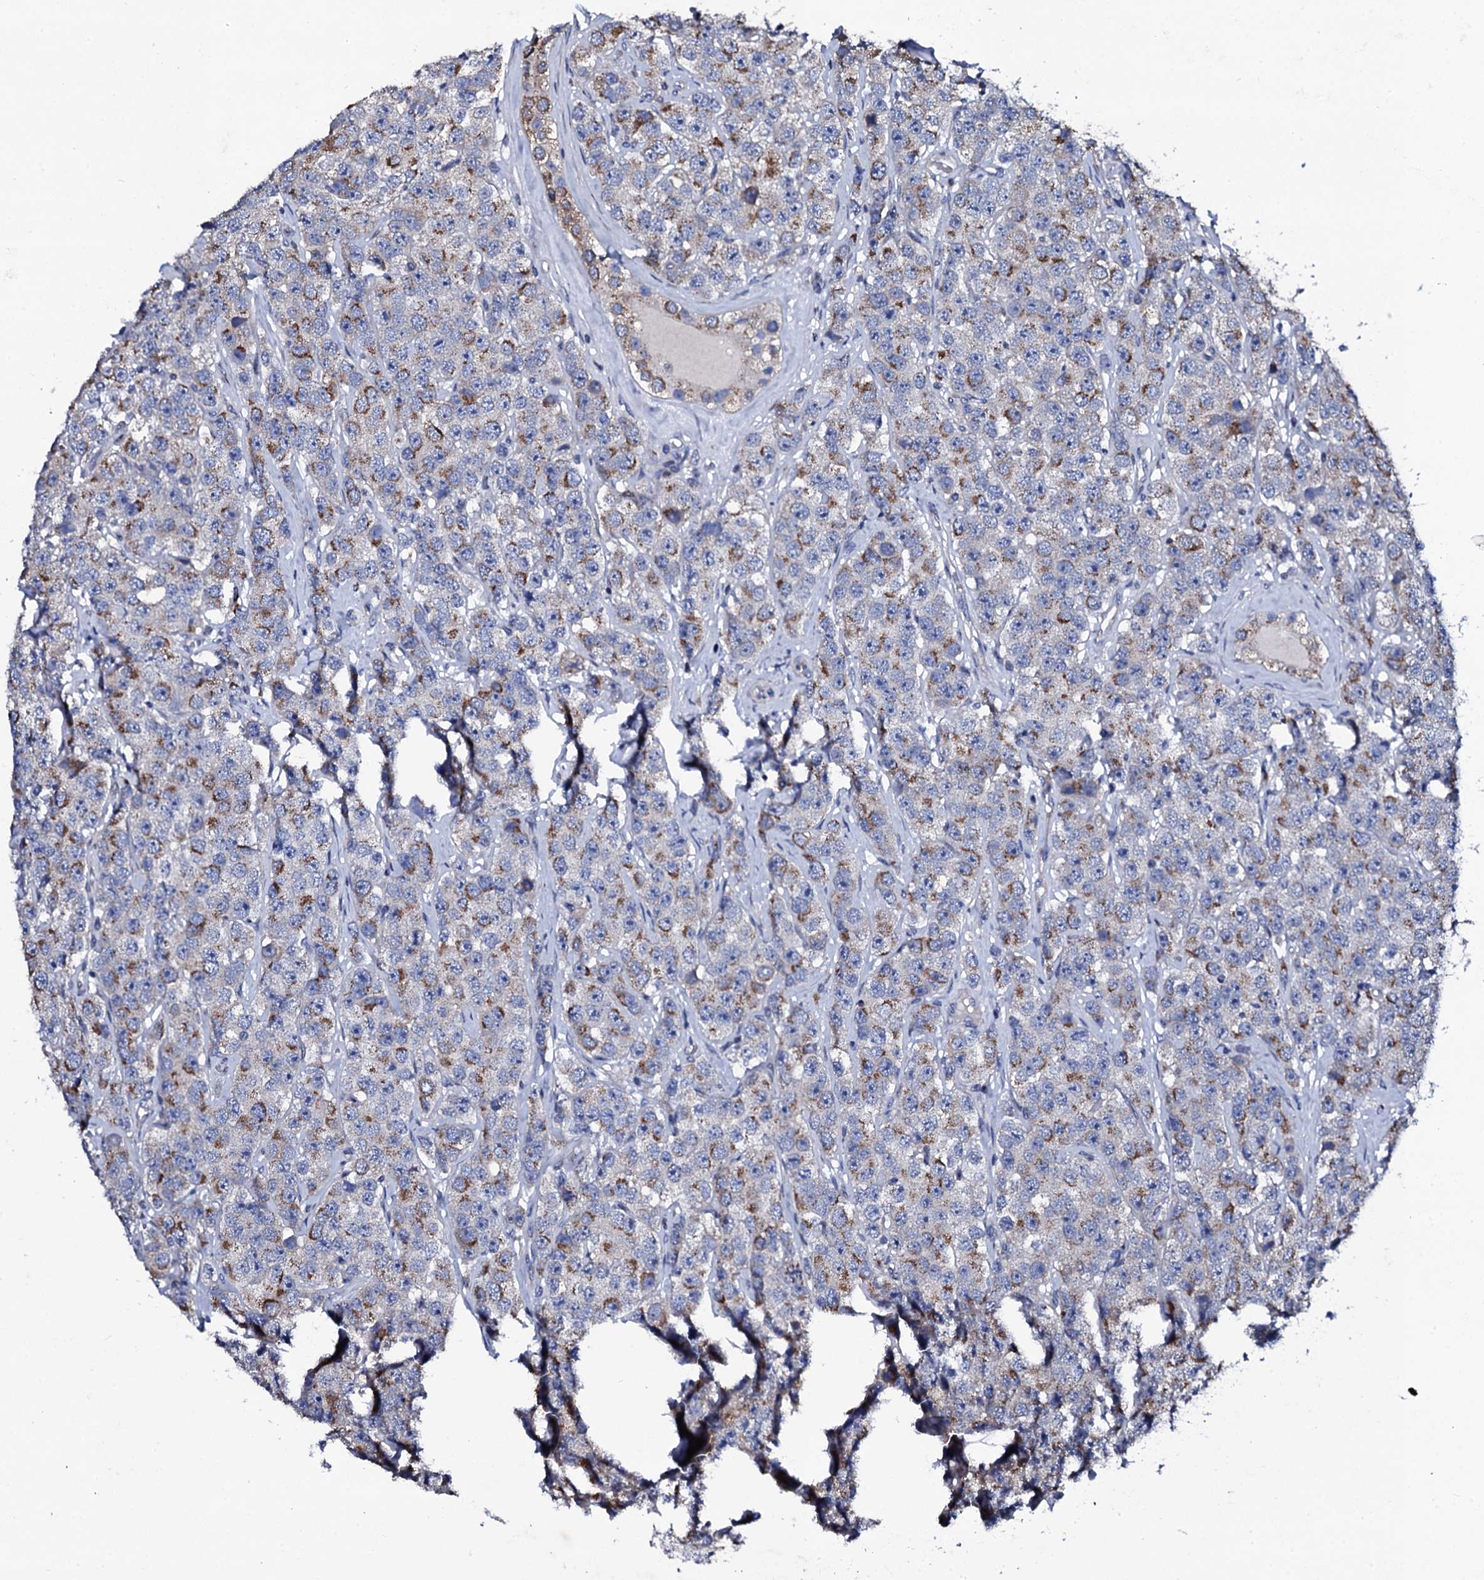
{"staining": {"intensity": "moderate", "quantity": "25%-75%", "location": "cytoplasmic/membranous"}, "tissue": "testis cancer", "cell_type": "Tumor cells", "image_type": "cancer", "snomed": [{"axis": "morphology", "description": "Seminoma, NOS"}, {"axis": "topography", "description": "Testis"}], "caption": "A medium amount of moderate cytoplasmic/membranous expression is present in about 25%-75% of tumor cells in testis seminoma tissue. The staining is performed using DAB brown chromogen to label protein expression. The nuclei are counter-stained blue using hematoxylin.", "gene": "PLET1", "patient": {"sex": "male", "age": 28}}